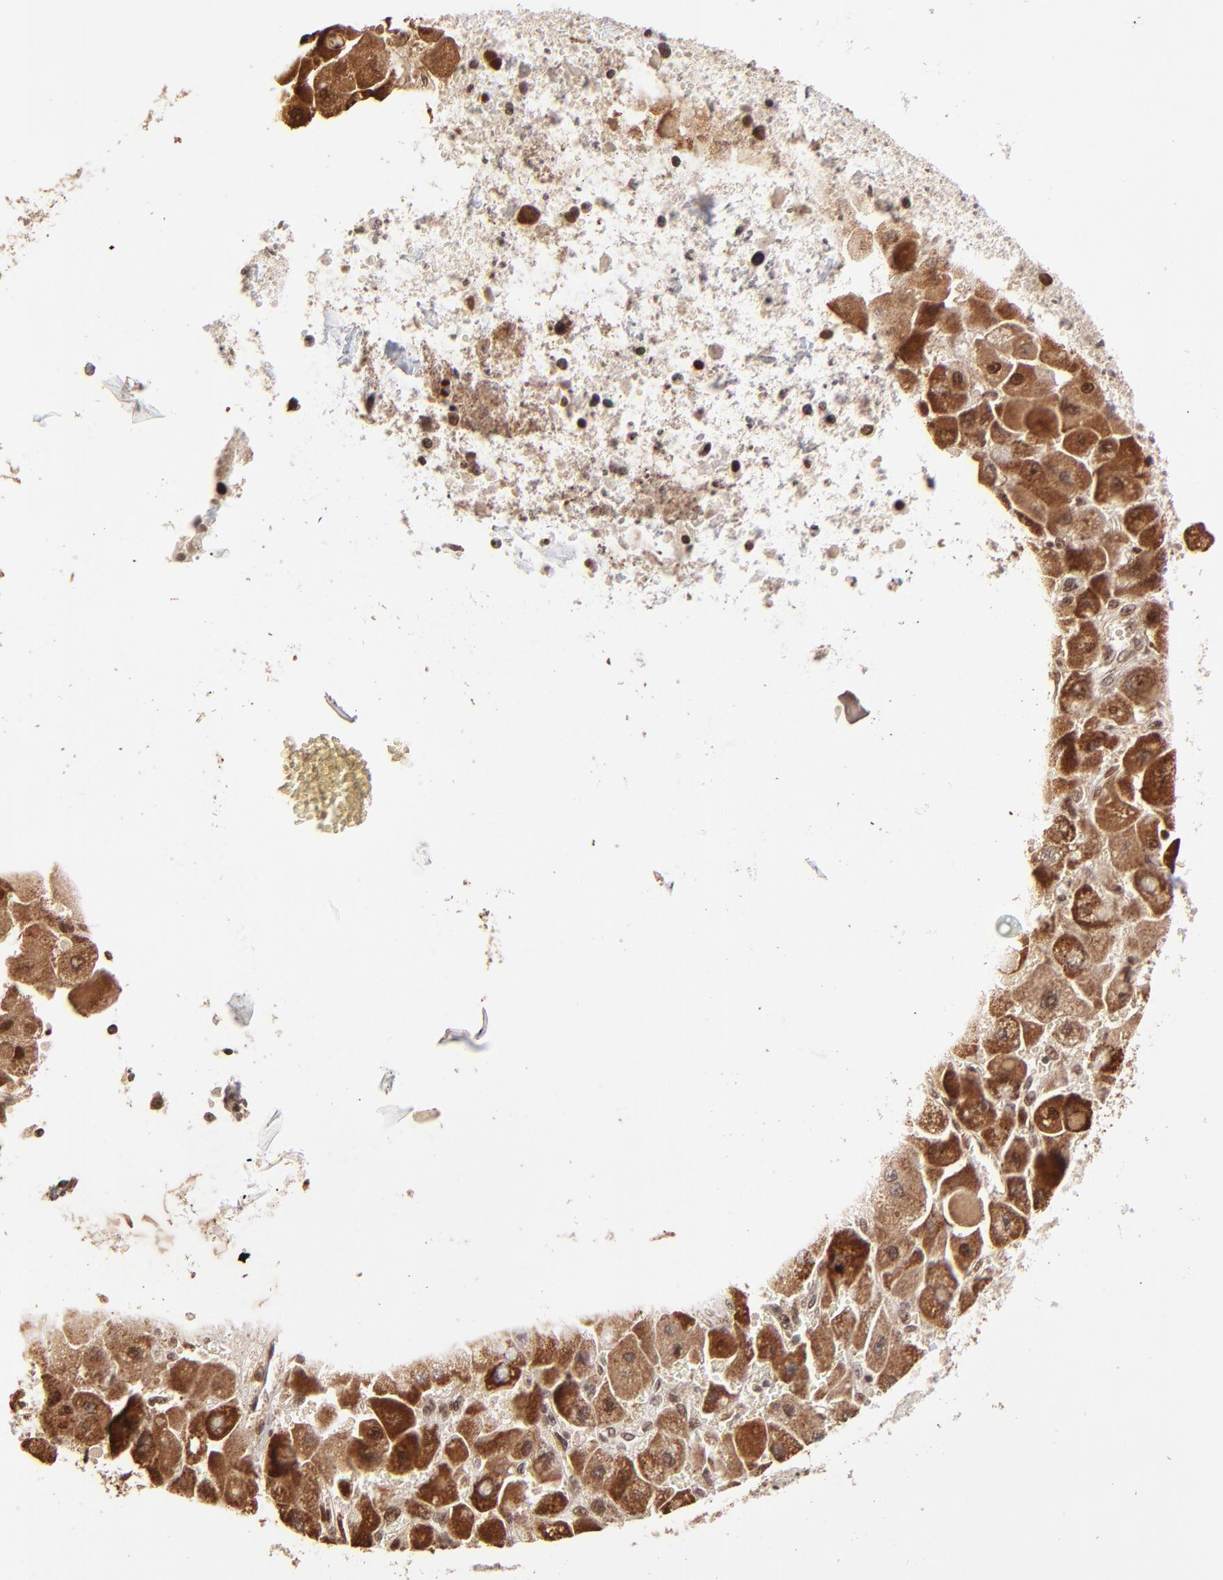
{"staining": {"intensity": "strong", "quantity": ">75%", "location": "cytoplasmic/membranous"}, "tissue": "liver cancer", "cell_type": "Tumor cells", "image_type": "cancer", "snomed": [{"axis": "morphology", "description": "Carcinoma, Hepatocellular, NOS"}, {"axis": "topography", "description": "Liver"}], "caption": "Liver cancer stained with immunohistochemistry reveals strong cytoplasmic/membranous positivity in approximately >75% of tumor cells. (DAB (3,3'-diaminobenzidine) IHC, brown staining for protein, blue staining for nuclei).", "gene": "MED15", "patient": {"sex": "male", "age": 24}}